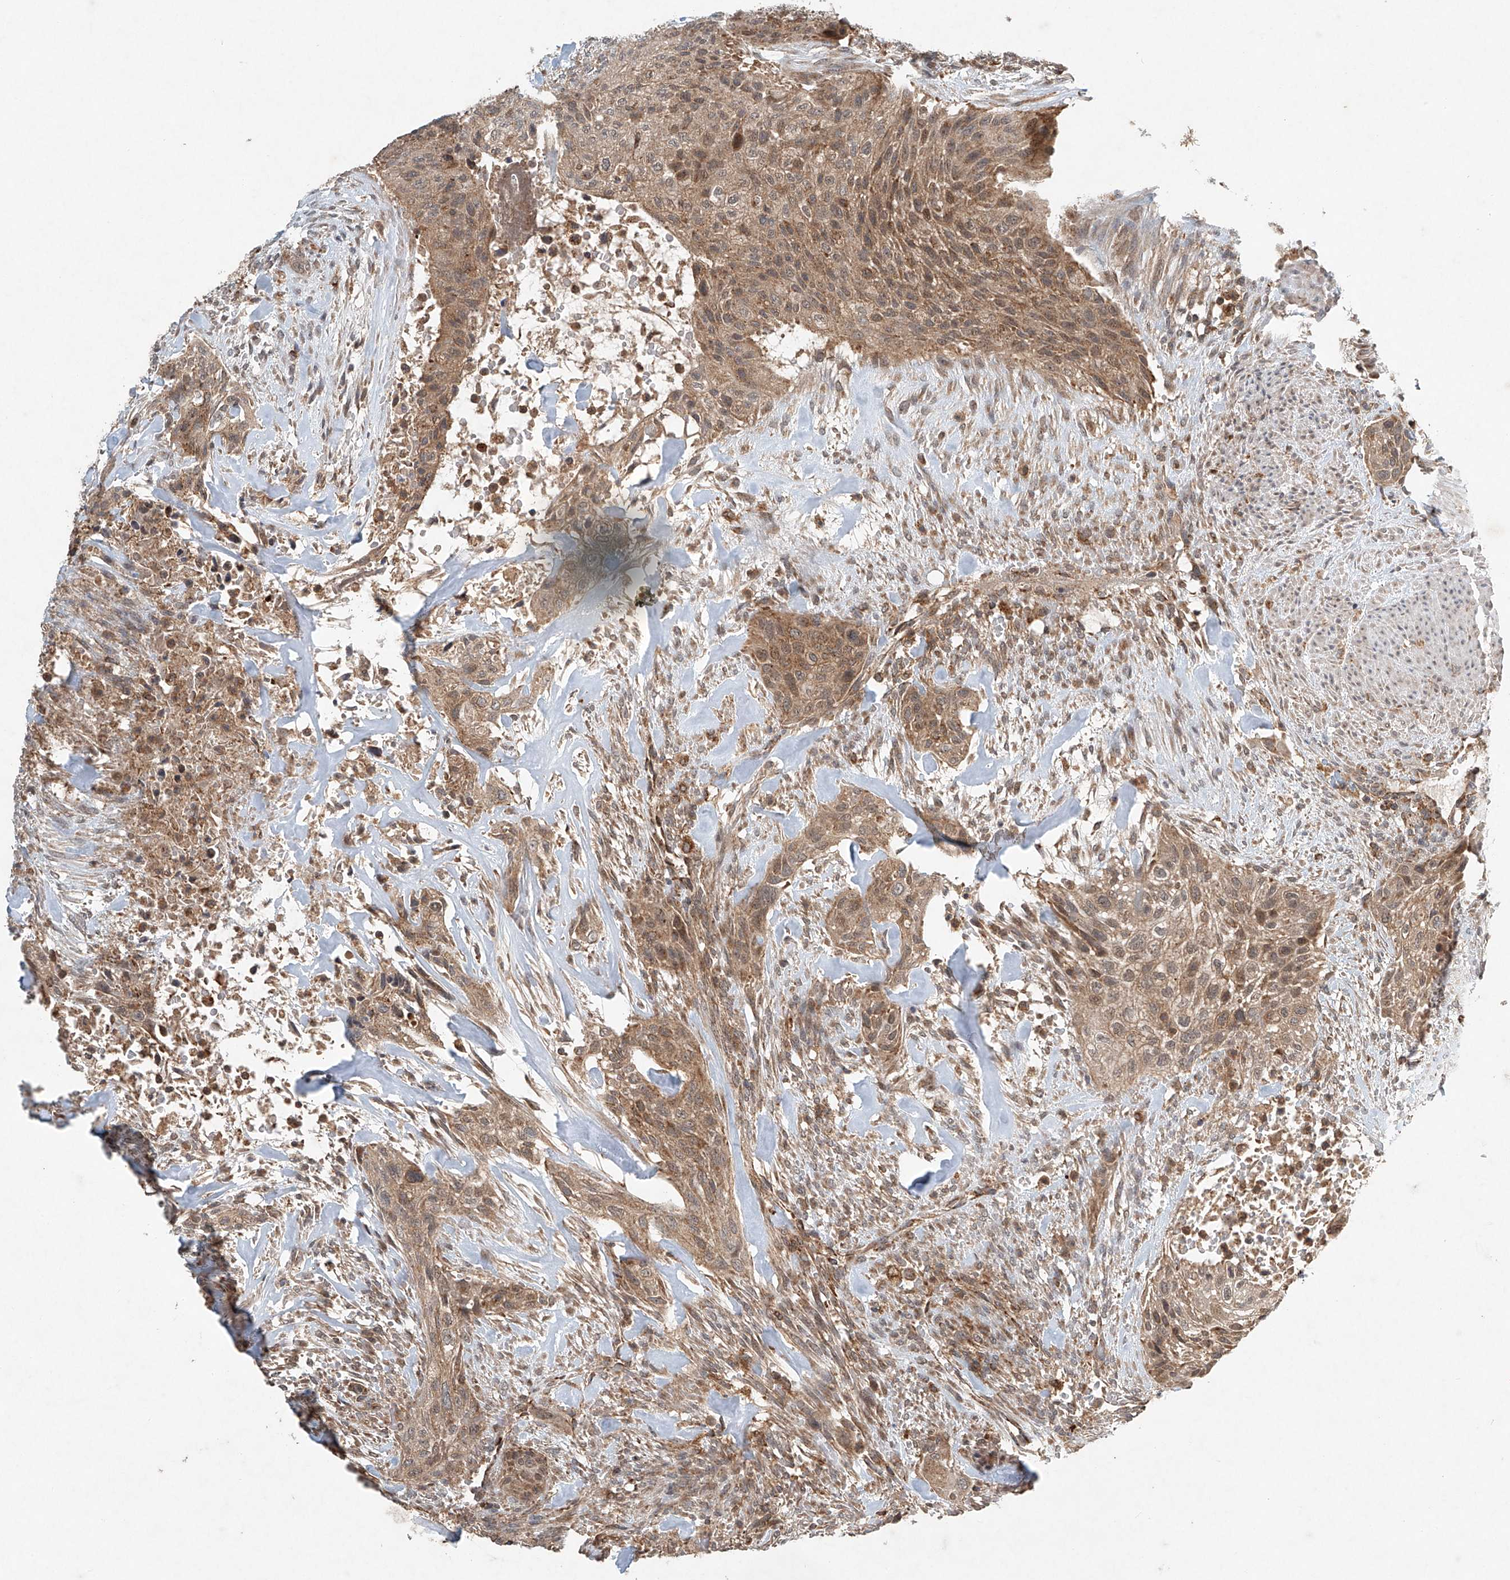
{"staining": {"intensity": "moderate", "quantity": ">75%", "location": "cytoplasmic/membranous"}, "tissue": "urothelial cancer", "cell_type": "Tumor cells", "image_type": "cancer", "snomed": [{"axis": "morphology", "description": "Urothelial carcinoma, High grade"}, {"axis": "topography", "description": "Urinary bladder"}], "caption": "Human urothelial cancer stained for a protein (brown) exhibits moderate cytoplasmic/membranous positive staining in approximately >75% of tumor cells.", "gene": "DCAF11", "patient": {"sex": "male", "age": 35}}